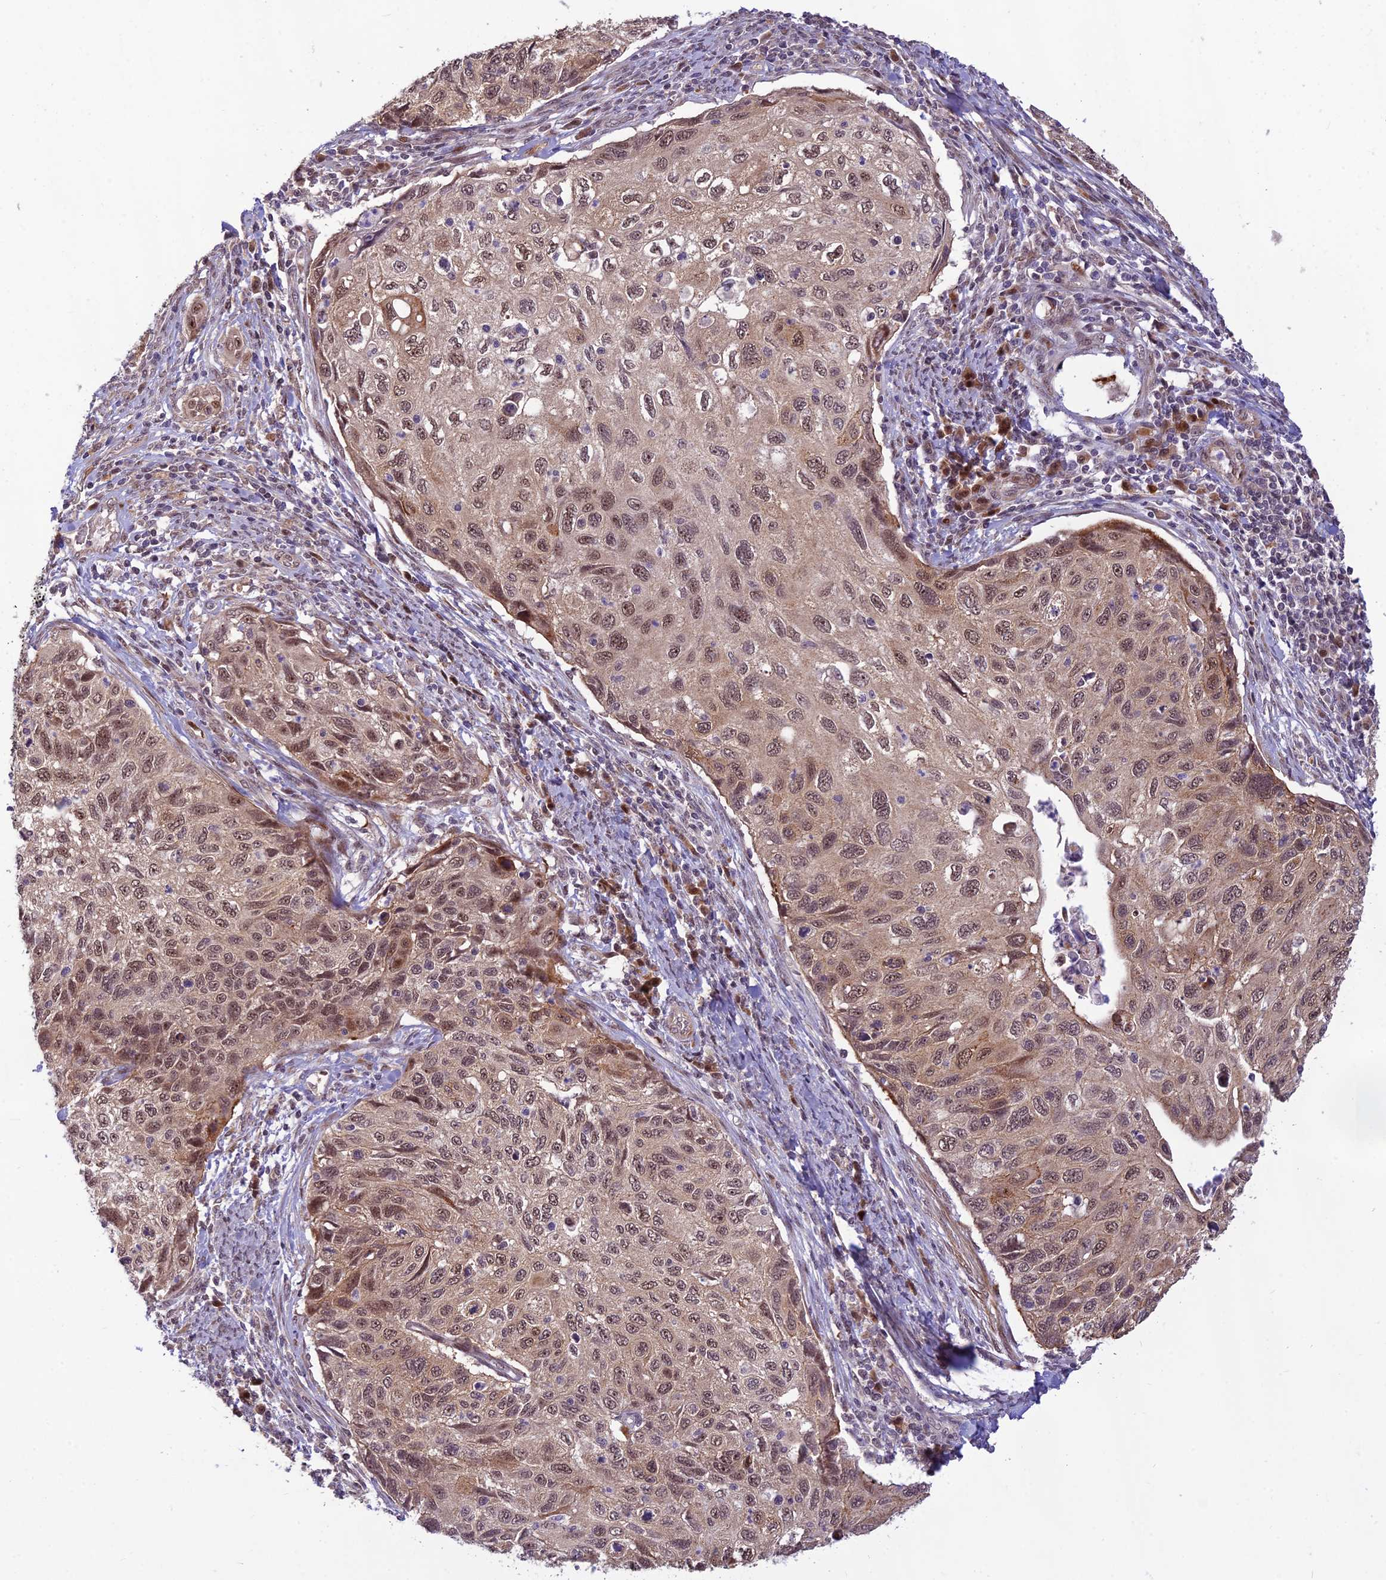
{"staining": {"intensity": "moderate", "quantity": ">75%", "location": "nuclear"}, "tissue": "cervical cancer", "cell_type": "Tumor cells", "image_type": "cancer", "snomed": [{"axis": "morphology", "description": "Squamous cell carcinoma, NOS"}, {"axis": "topography", "description": "Cervix"}], "caption": "An image of human squamous cell carcinoma (cervical) stained for a protein reveals moderate nuclear brown staining in tumor cells. The staining was performed using DAB, with brown indicating positive protein expression. Nuclei are stained blue with hematoxylin.", "gene": "ASPDH", "patient": {"sex": "female", "age": 70}}